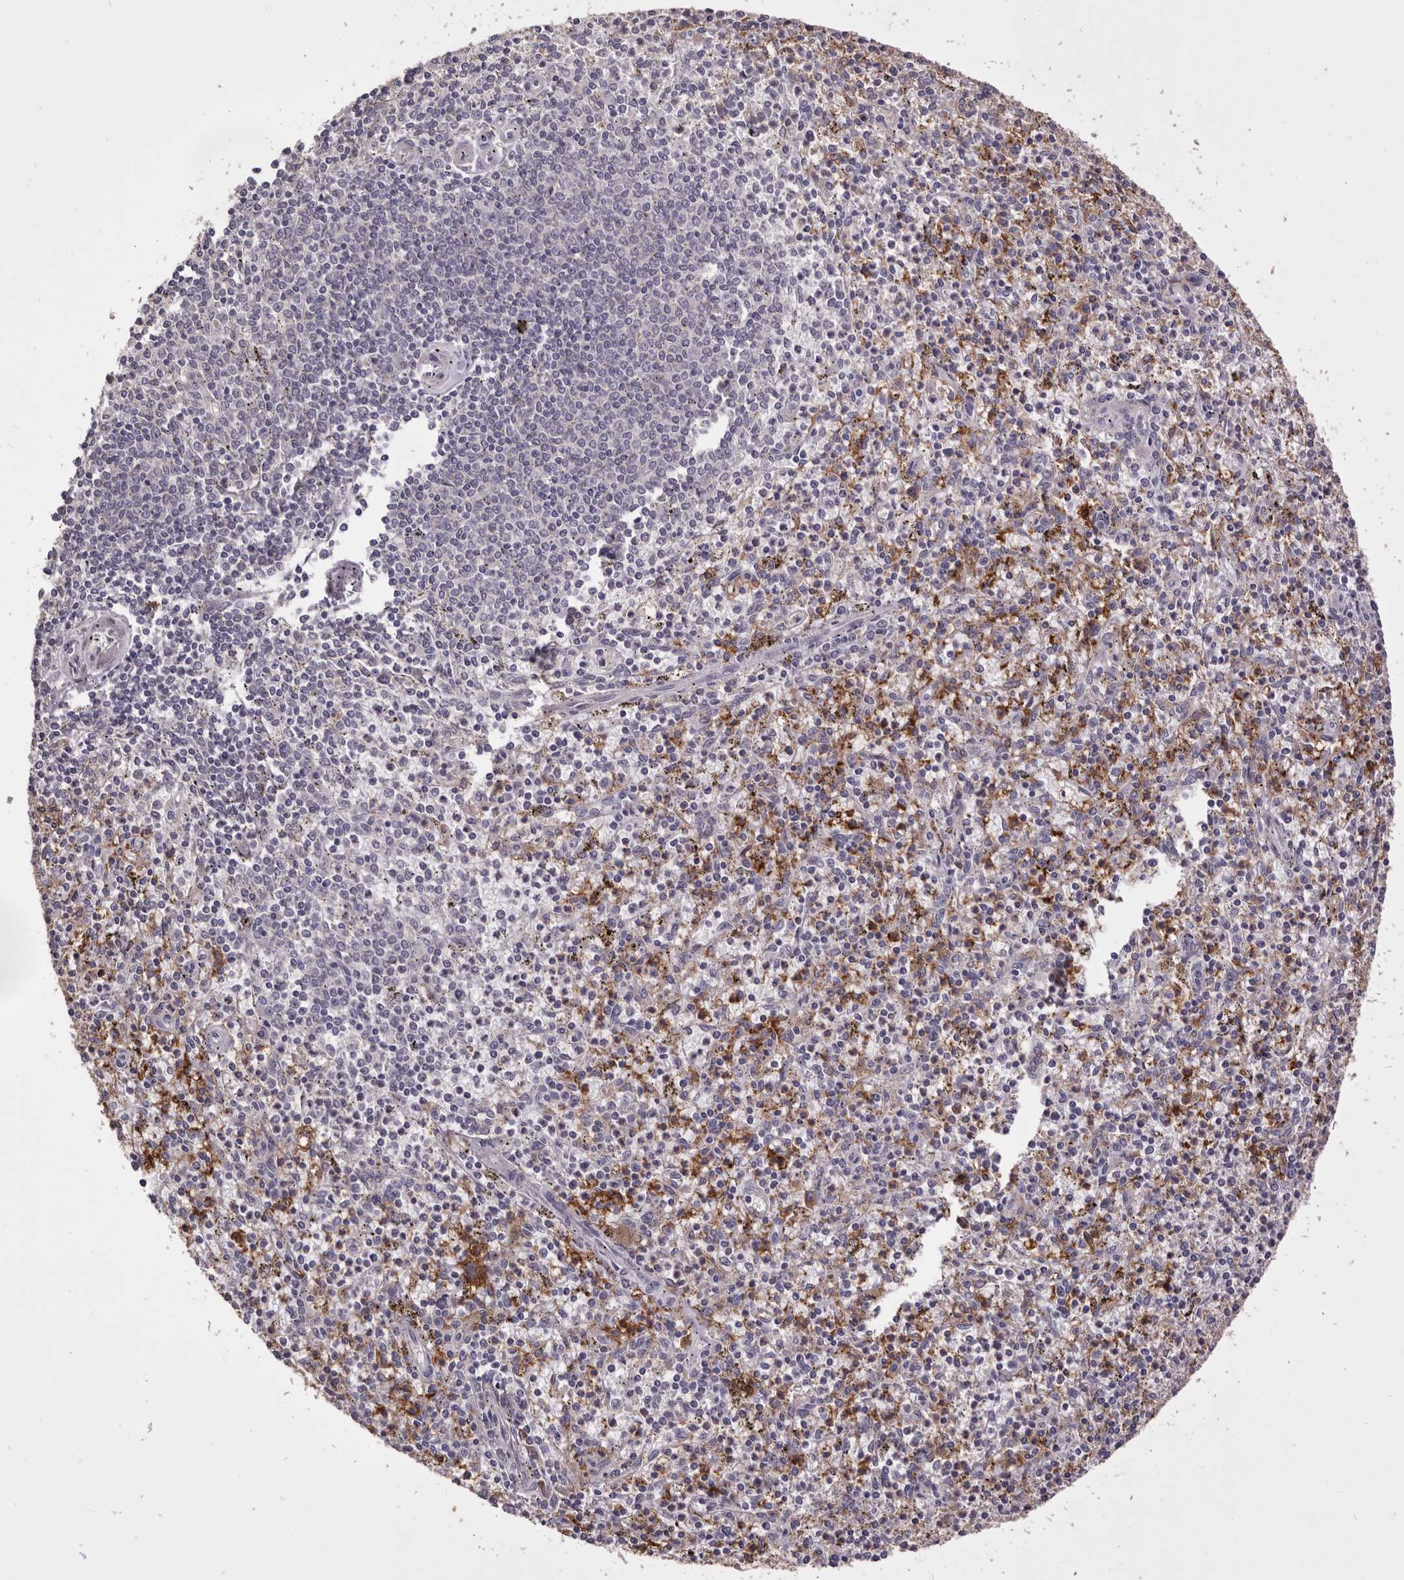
{"staining": {"intensity": "moderate", "quantity": "25%-75%", "location": "cytoplasmic/membranous"}, "tissue": "spleen", "cell_type": "Cells in red pulp", "image_type": "normal", "snomed": [{"axis": "morphology", "description": "Normal tissue, NOS"}, {"axis": "topography", "description": "Spleen"}], "caption": "Protein expression analysis of normal human spleen reveals moderate cytoplasmic/membranous positivity in about 25%-75% of cells in red pulp. Using DAB (3,3'-diaminobenzidine) (brown) and hematoxylin (blue) stains, captured at high magnification using brightfield microscopy.", "gene": "HCAR2", "patient": {"sex": "male", "age": 72}}